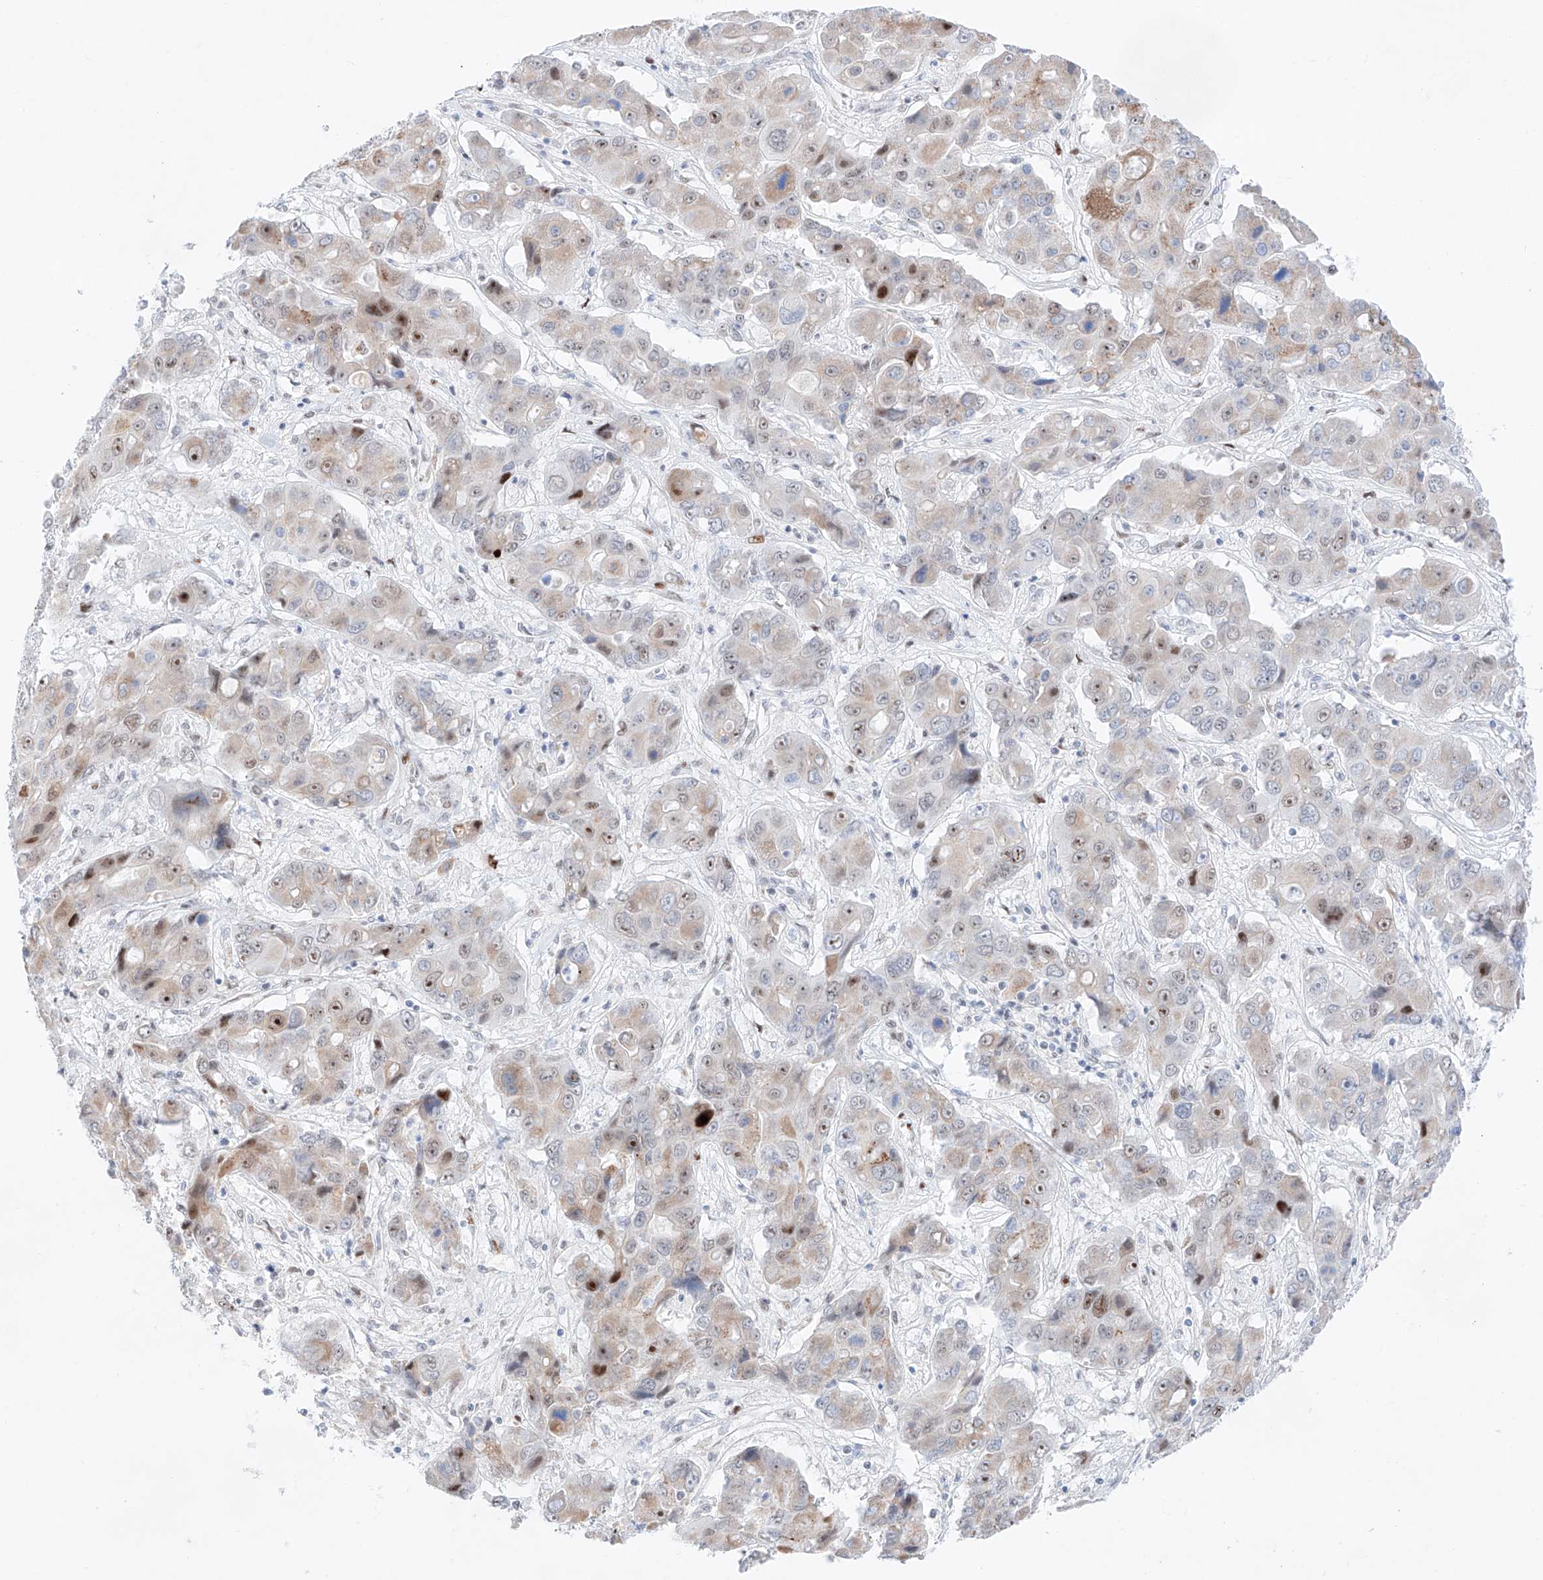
{"staining": {"intensity": "strong", "quantity": "25%-75%", "location": "nuclear"}, "tissue": "liver cancer", "cell_type": "Tumor cells", "image_type": "cancer", "snomed": [{"axis": "morphology", "description": "Cholangiocarcinoma"}, {"axis": "topography", "description": "Liver"}], "caption": "Approximately 25%-75% of tumor cells in human cholangiocarcinoma (liver) display strong nuclear protein expression as visualized by brown immunohistochemical staining.", "gene": "NT5C3B", "patient": {"sex": "male", "age": 67}}